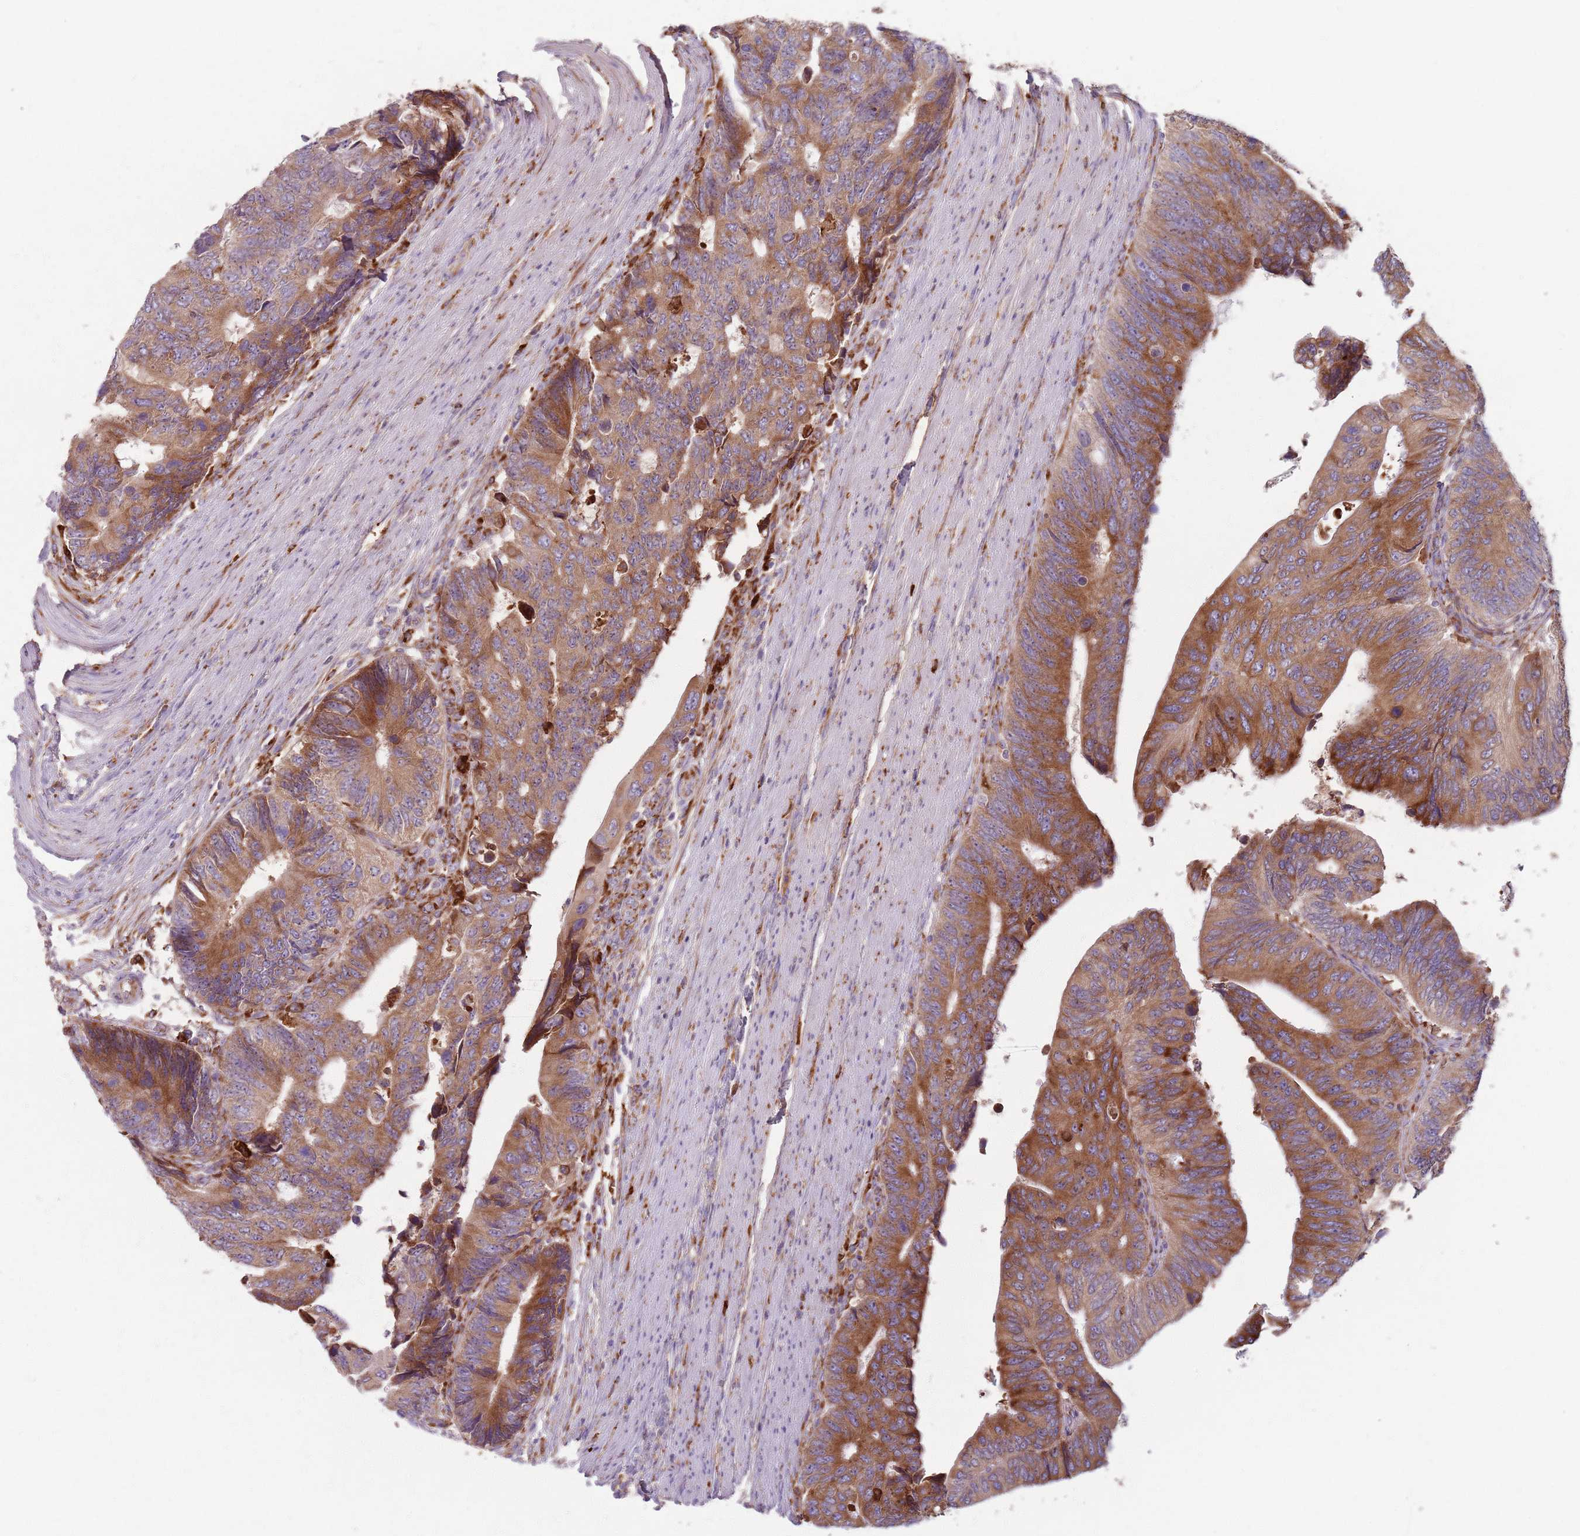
{"staining": {"intensity": "moderate", "quantity": ">75%", "location": "cytoplasmic/membranous"}, "tissue": "colorectal cancer", "cell_type": "Tumor cells", "image_type": "cancer", "snomed": [{"axis": "morphology", "description": "Adenocarcinoma, NOS"}, {"axis": "topography", "description": "Colon"}], "caption": "A high-resolution micrograph shows immunohistochemistry staining of colorectal cancer (adenocarcinoma), which reveals moderate cytoplasmic/membranous expression in approximately >75% of tumor cells.", "gene": "COLGALT1", "patient": {"sex": "male", "age": 87}}